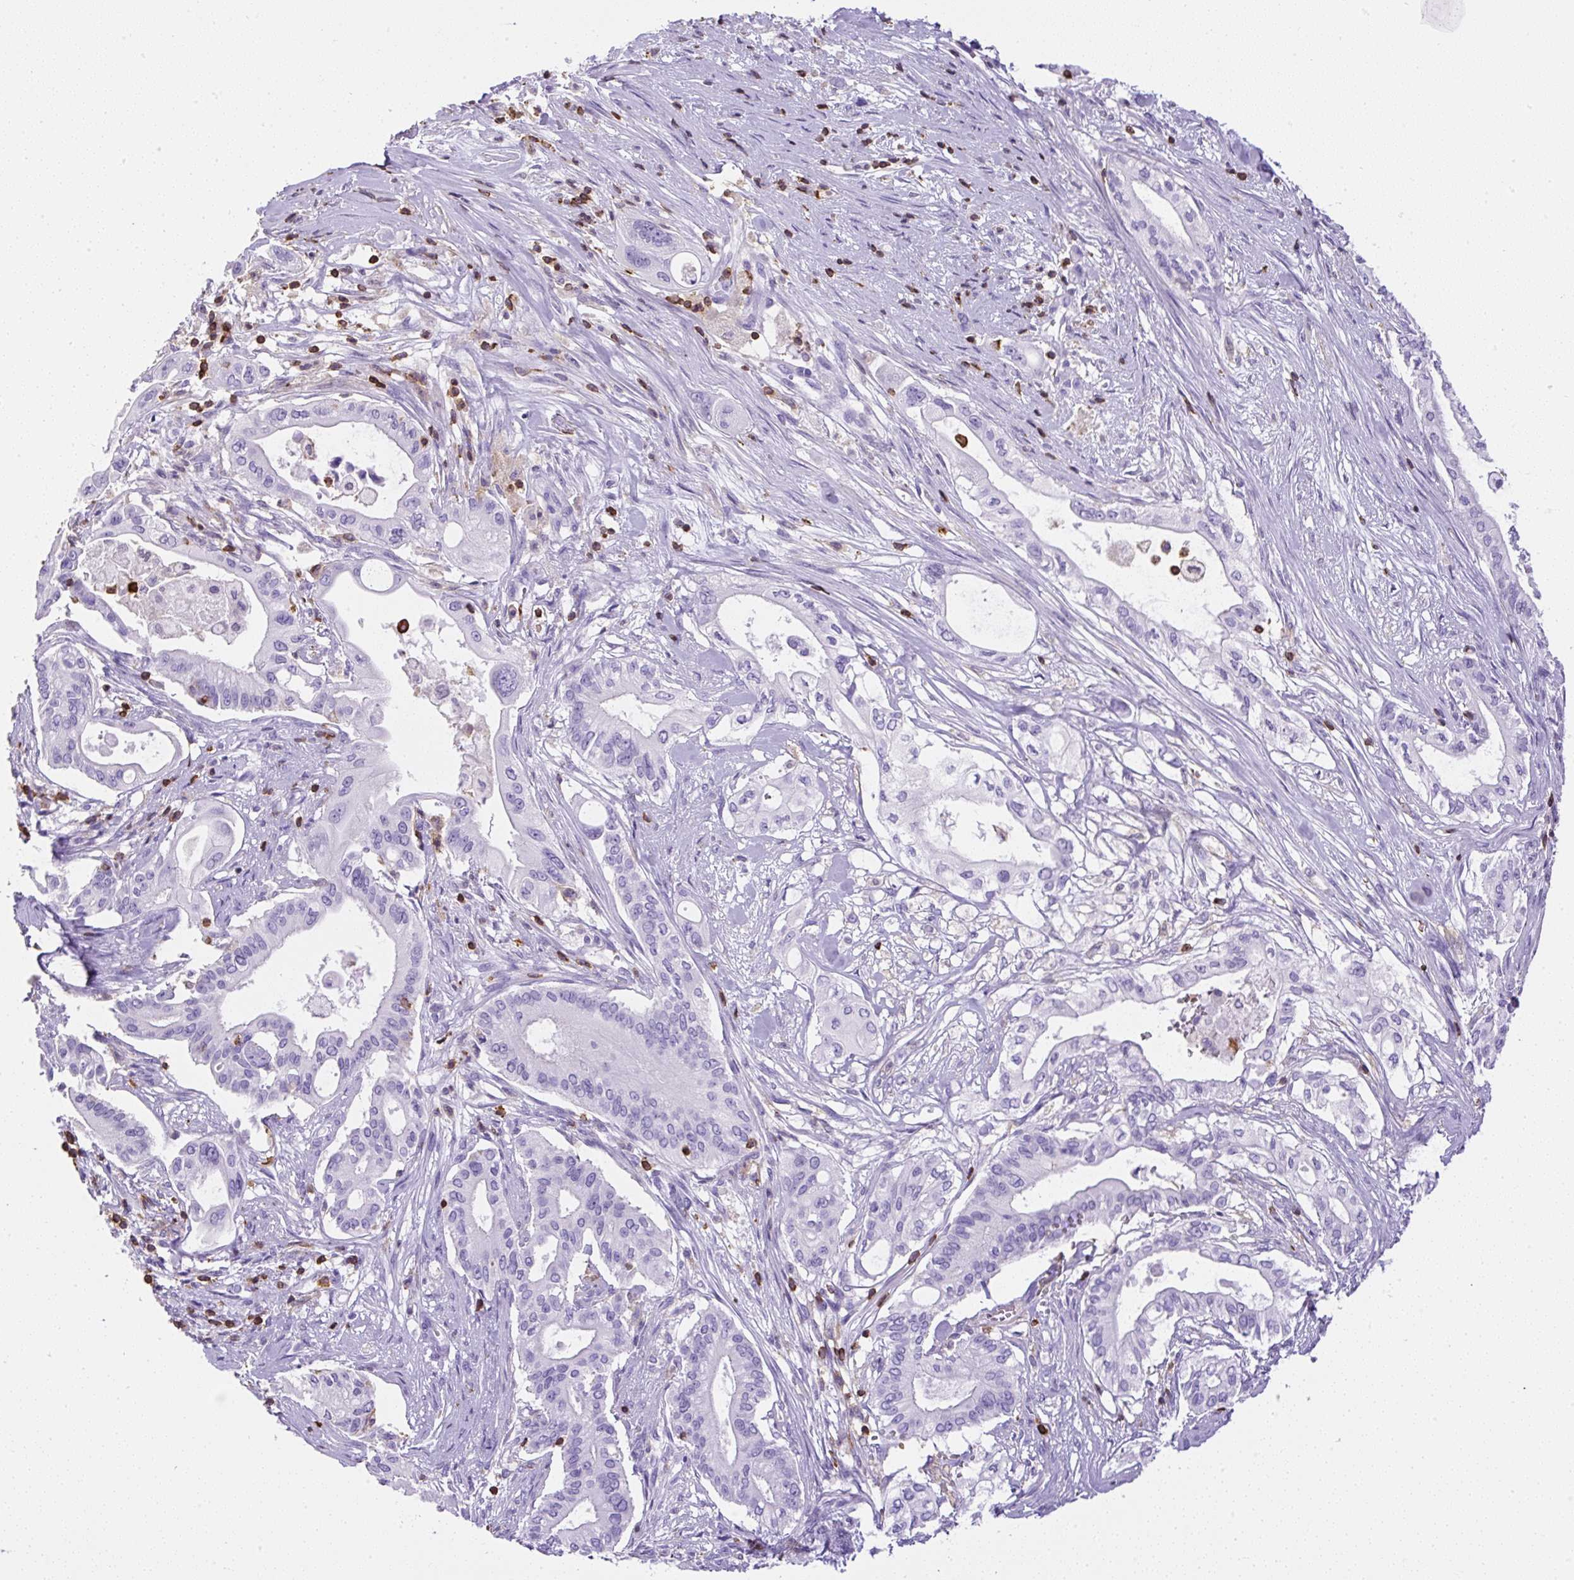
{"staining": {"intensity": "negative", "quantity": "none", "location": "none"}, "tissue": "pancreatic cancer", "cell_type": "Tumor cells", "image_type": "cancer", "snomed": [{"axis": "morphology", "description": "Adenocarcinoma, NOS"}, {"axis": "topography", "description": "Pancreas"}], "caption": "There is no significant expression in tumor cells of adenocarcinoma (pancreatic). (DAB (3,3'-diaminobenzidine) IHC visualized using brightfield microscopy, high magnification).", "gene": "FAM228B", "patient": {"sex": "female", "age": 68}}